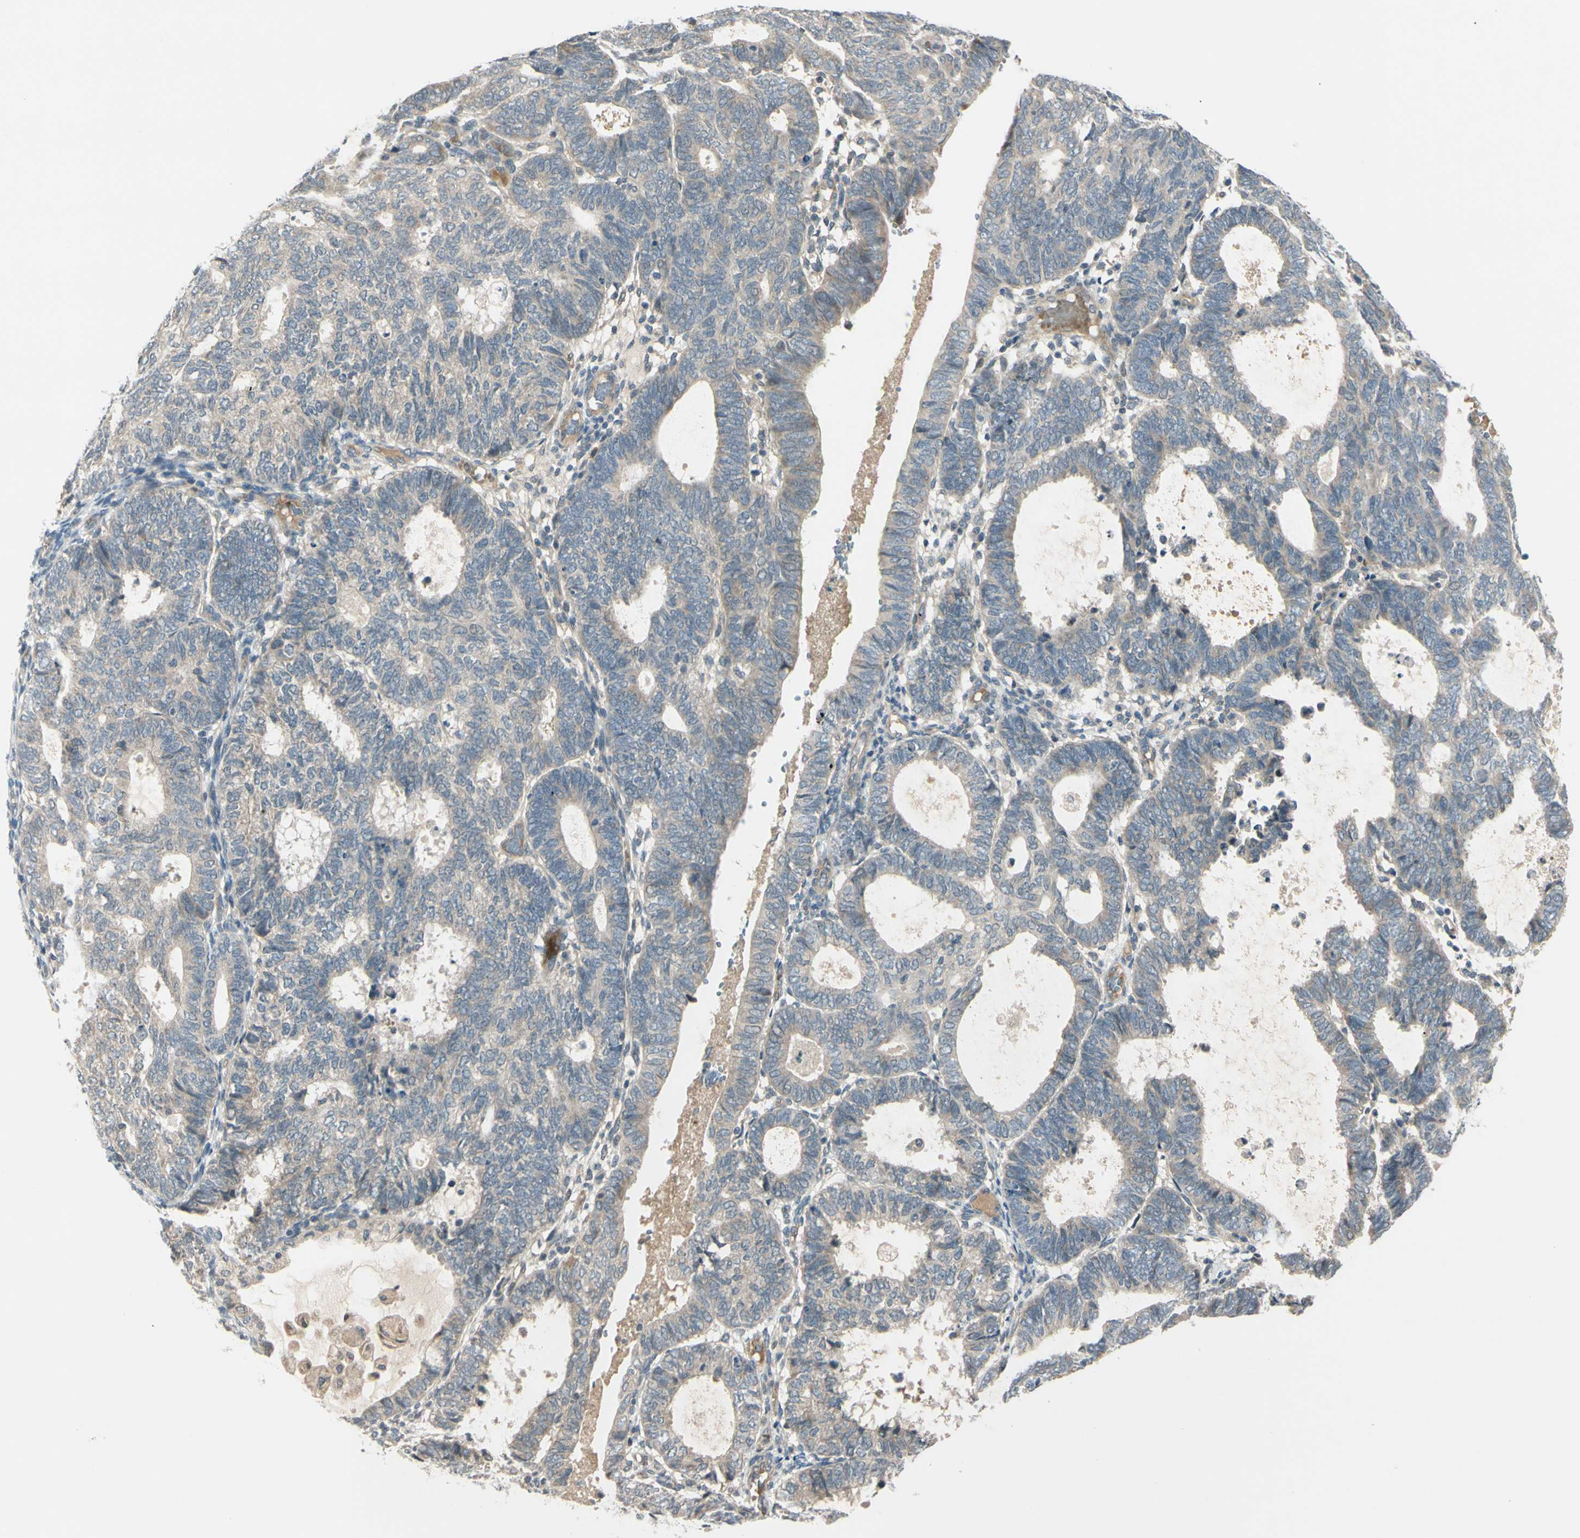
{"staining": {"intensity": "negative", "quantity": "none", "location": "none"}, "tissue": "endometrial cancer", "cell_type": "Tumor cells", "image_type": "cancer", "snomed": [{"axis": "morphology", "description": "Adenocarcinoma, NOS"}, {"axis": "topography", "description": "Uterus"}], "caption": "This is a histopathology image of IHC staining of adenocarcinoma (endometrial), which shows no staining in tumor cells.", "gene": "FGF10", "patient": {"sex": "female", "age": 60}}